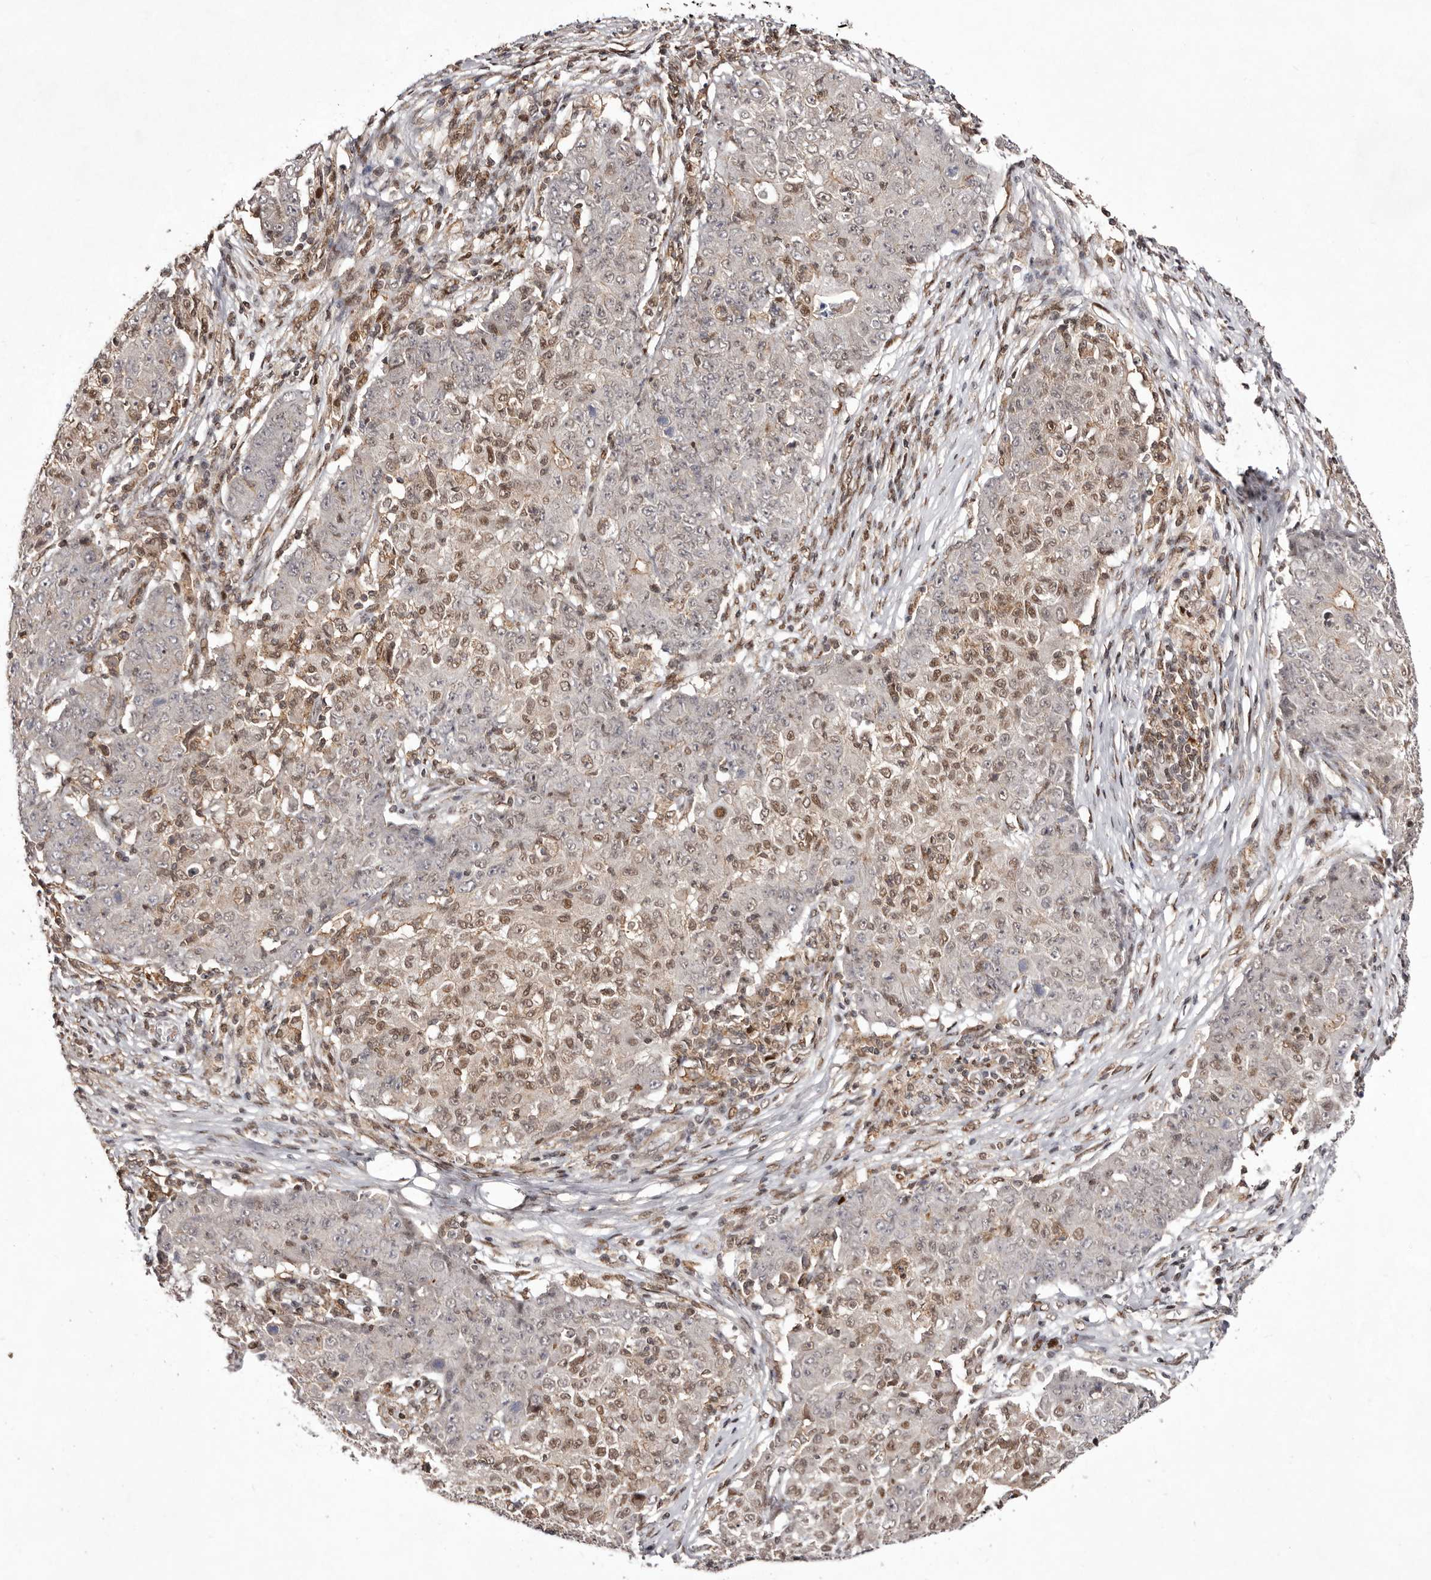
{"staining": {"intensity": "moderate", "quantity": "25%-75%", "location": "nuclear"}, "tissue": "ovarian cancer", "cell_type": "Tumor cells", "image_type": "cancer", "snomed": [{"axis": "morphology", "description": "Carcinoma, endometroid"}, {"axis": "topography", "description": "Ovary"}], "caption": "DAB (3,3'-diaminobenzidine) immunohistochemical staining of endometroid carcinoma (ovarian) reveals moderate nuclear protein positivity in approximately 25%-75% of tumor cells.", "gene": "FBXO5", "patient": {"sex": "female", "age": 42}}